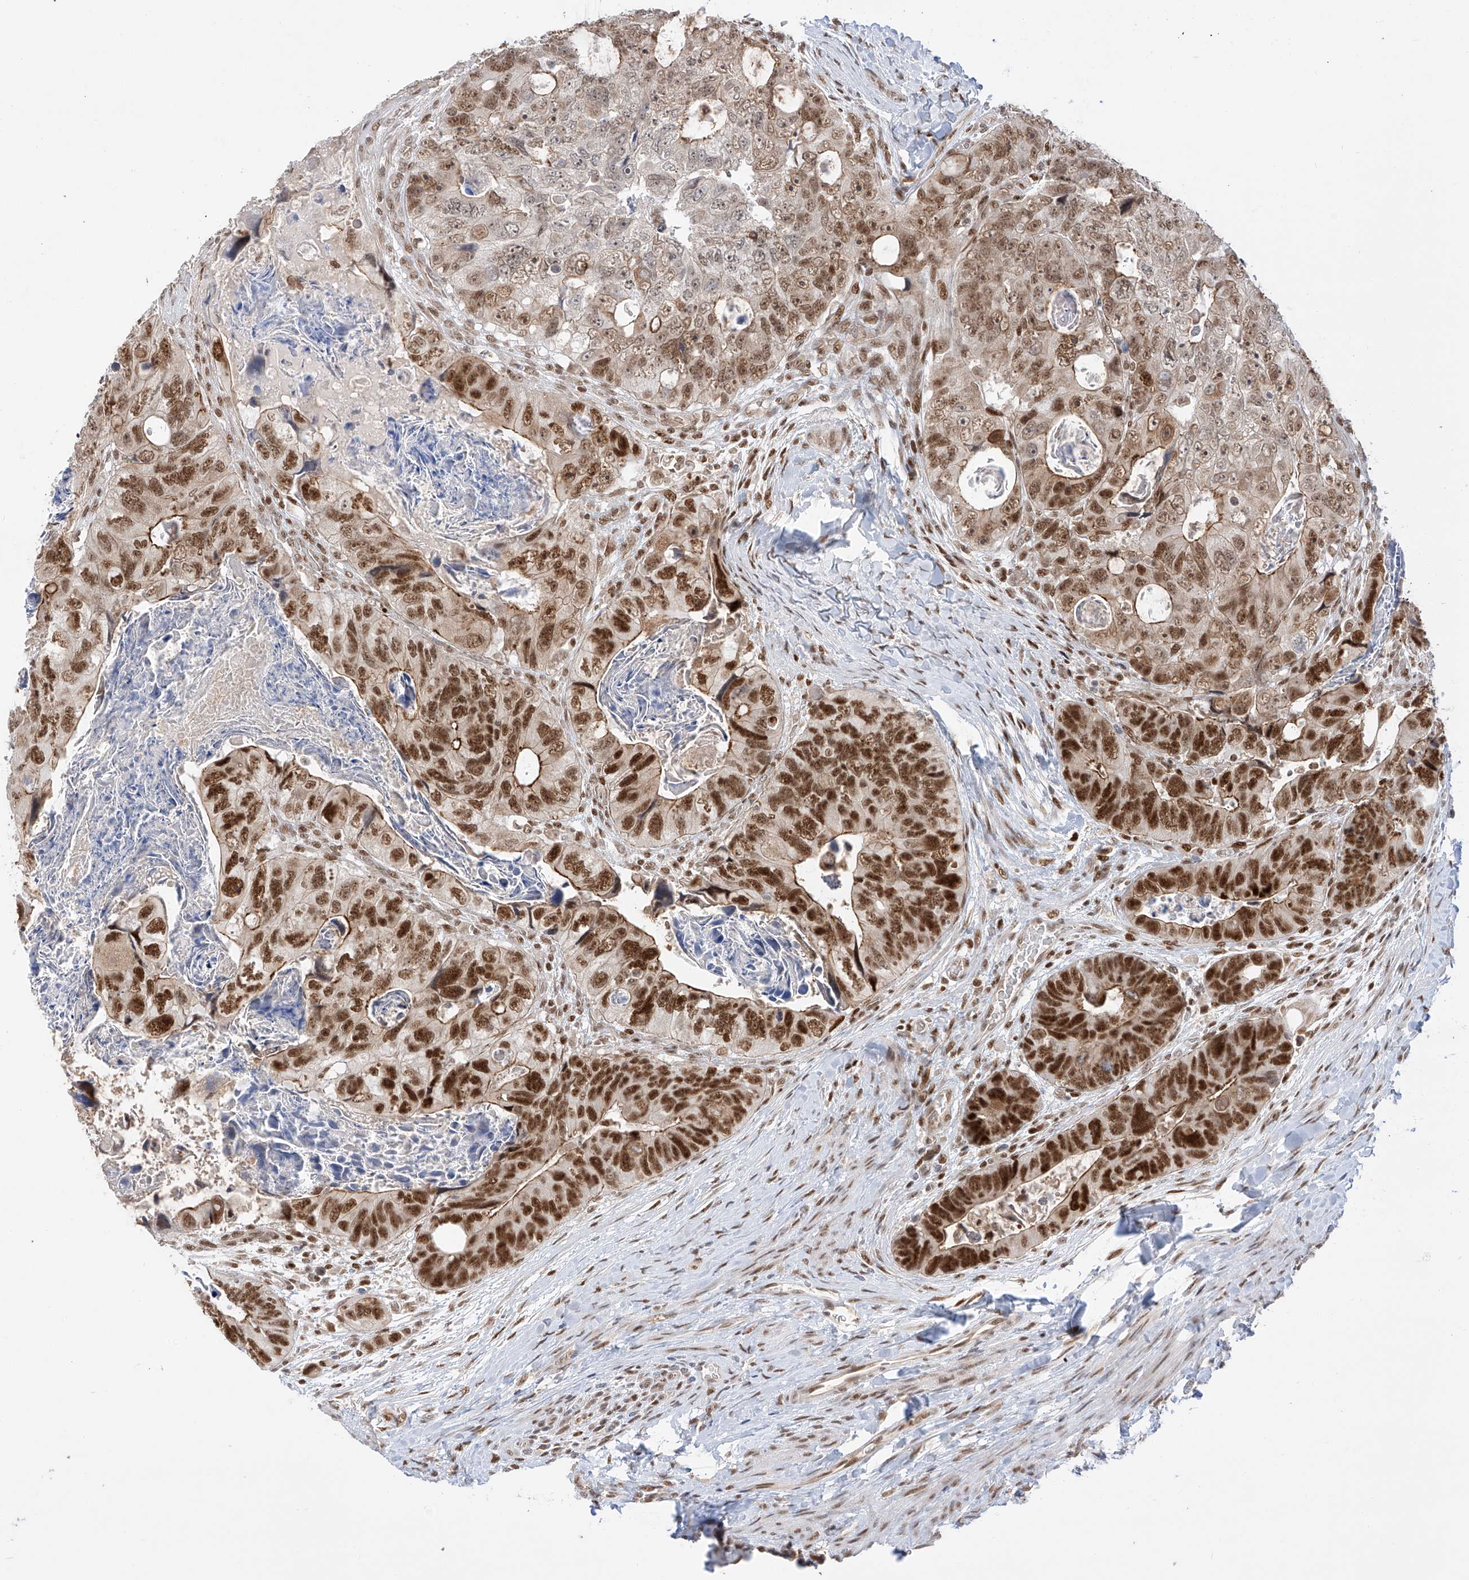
{"staining": {"intensity": "strong", "quantity": "25%-75%", "location": "cytoplasmic/membranous,nuclear"}, "tissue": "colorectal cancer", "cell_type": "Tumor cells", "image_type": "cancer", "snomed": [{"axis": "morphology", "description": "Adenocarcinoma, NOS"}, {"axis": "topography", "description": "Rectum"}], "caption": "Human colorectal cancer stained with a protein marker demonstrates strong staining in tumor cells.", "gene": "POGK", "patient": {"sex": "male", "age": 59}}